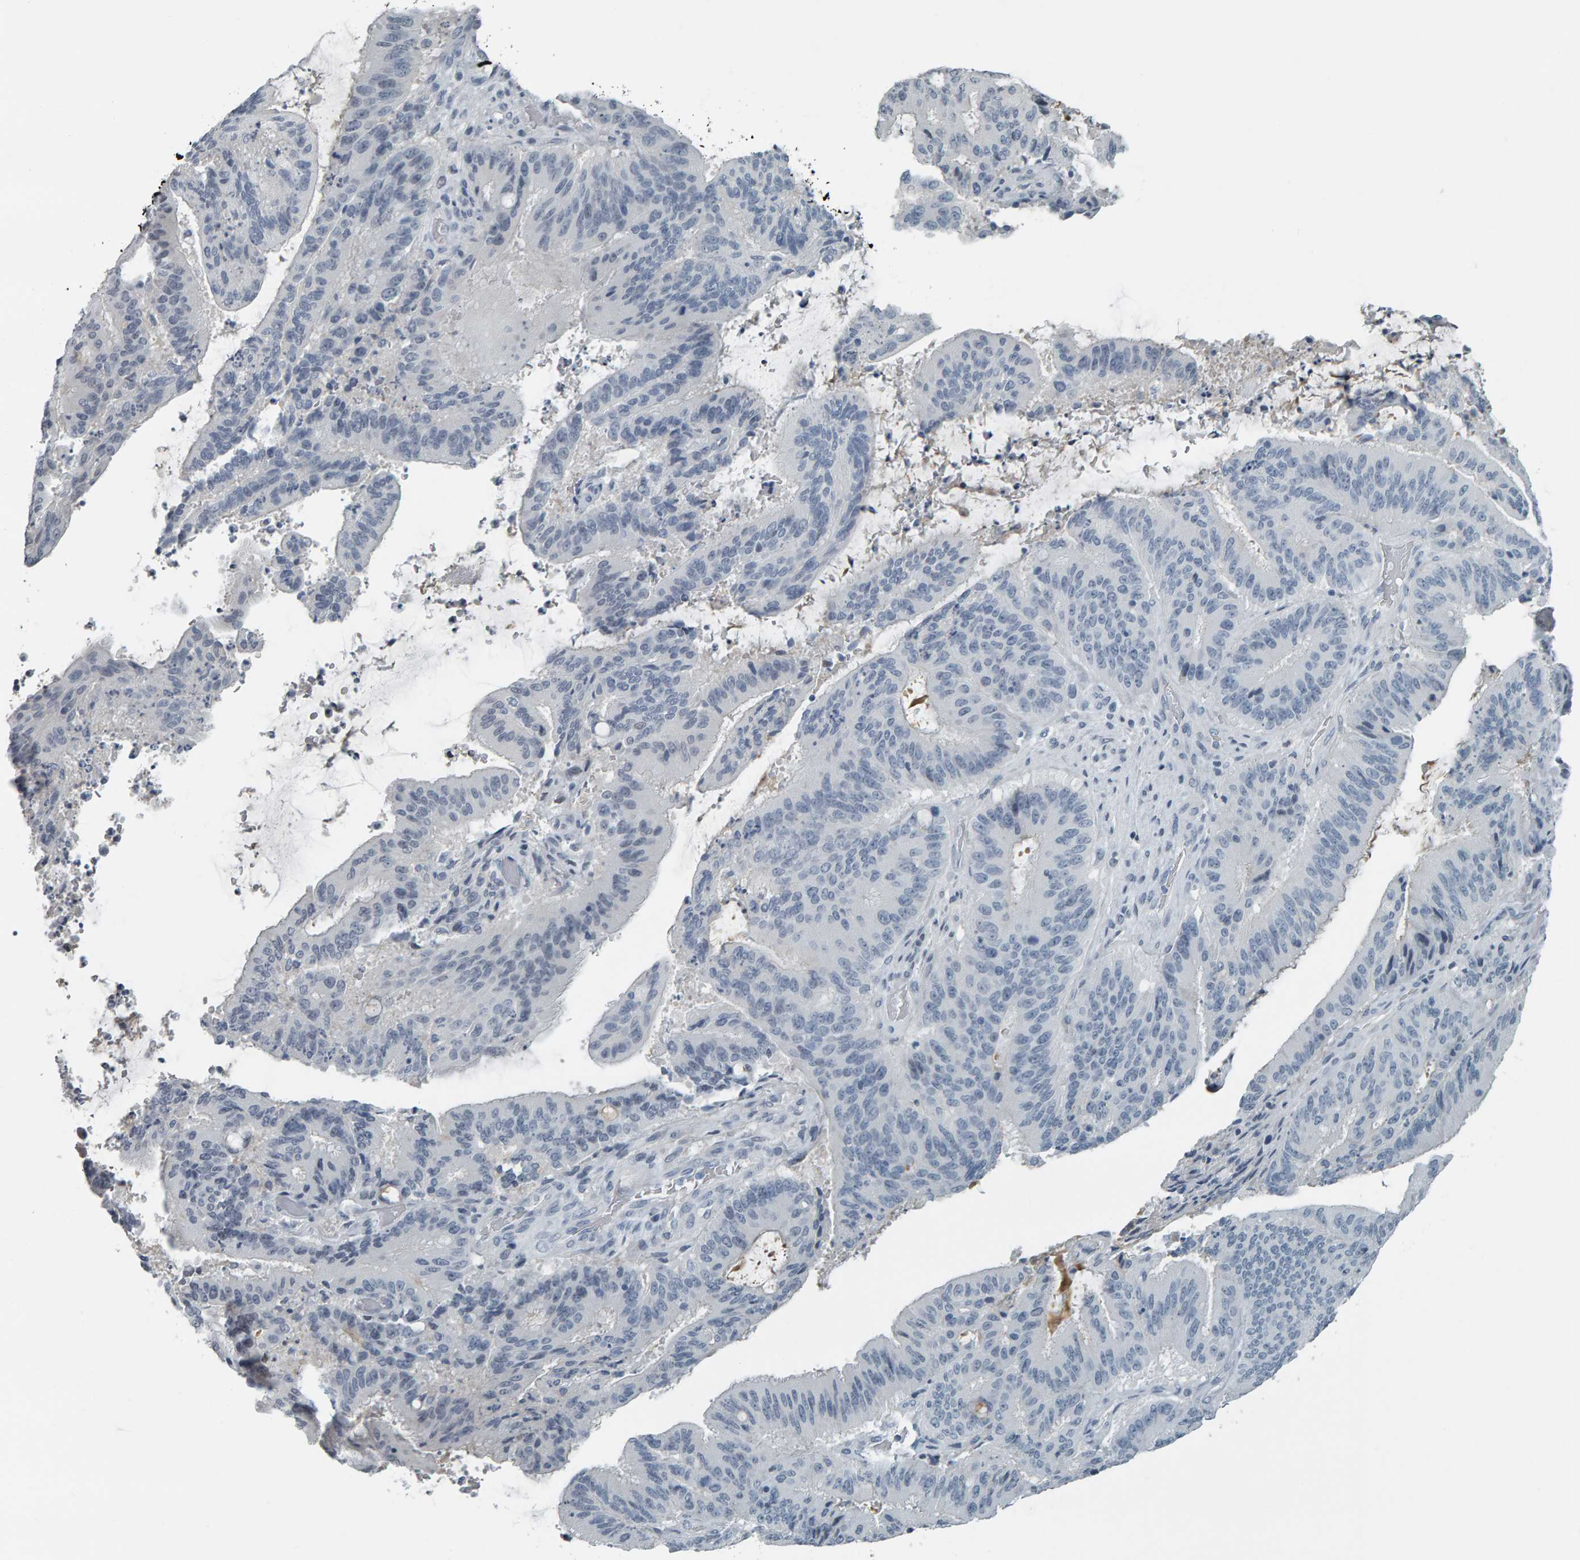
{"staining": {"intensity": "negative", "quantity": "none", "location": "none"}, "tissue": "liver cancer", "cell_type": "Tumor cells", "image_type": "cancer", "snomed": [{"axis": "morphology", "description": "Normal tissue, NOS"}, {"axis": "morphology", "description": "Cholangiocarcinoma"}, {"axis": "topography", "description": "Liver"}, {"axis": "topography", "description": "Peripheral nerve tissue"}], "caption": "An image of liver cancer (cholangiocarcinoma) stained for a protein reveals no brown staining in tumor cells. (Stains: DAB (3,3'-diaminobenzidine) immunohistochemistry (IHC) with hematoxylin counter stain, Microscopy: brightfield microscopy at high magnification).", "gene": "PYY", "patient": {"sex": "female", "age": 73}}